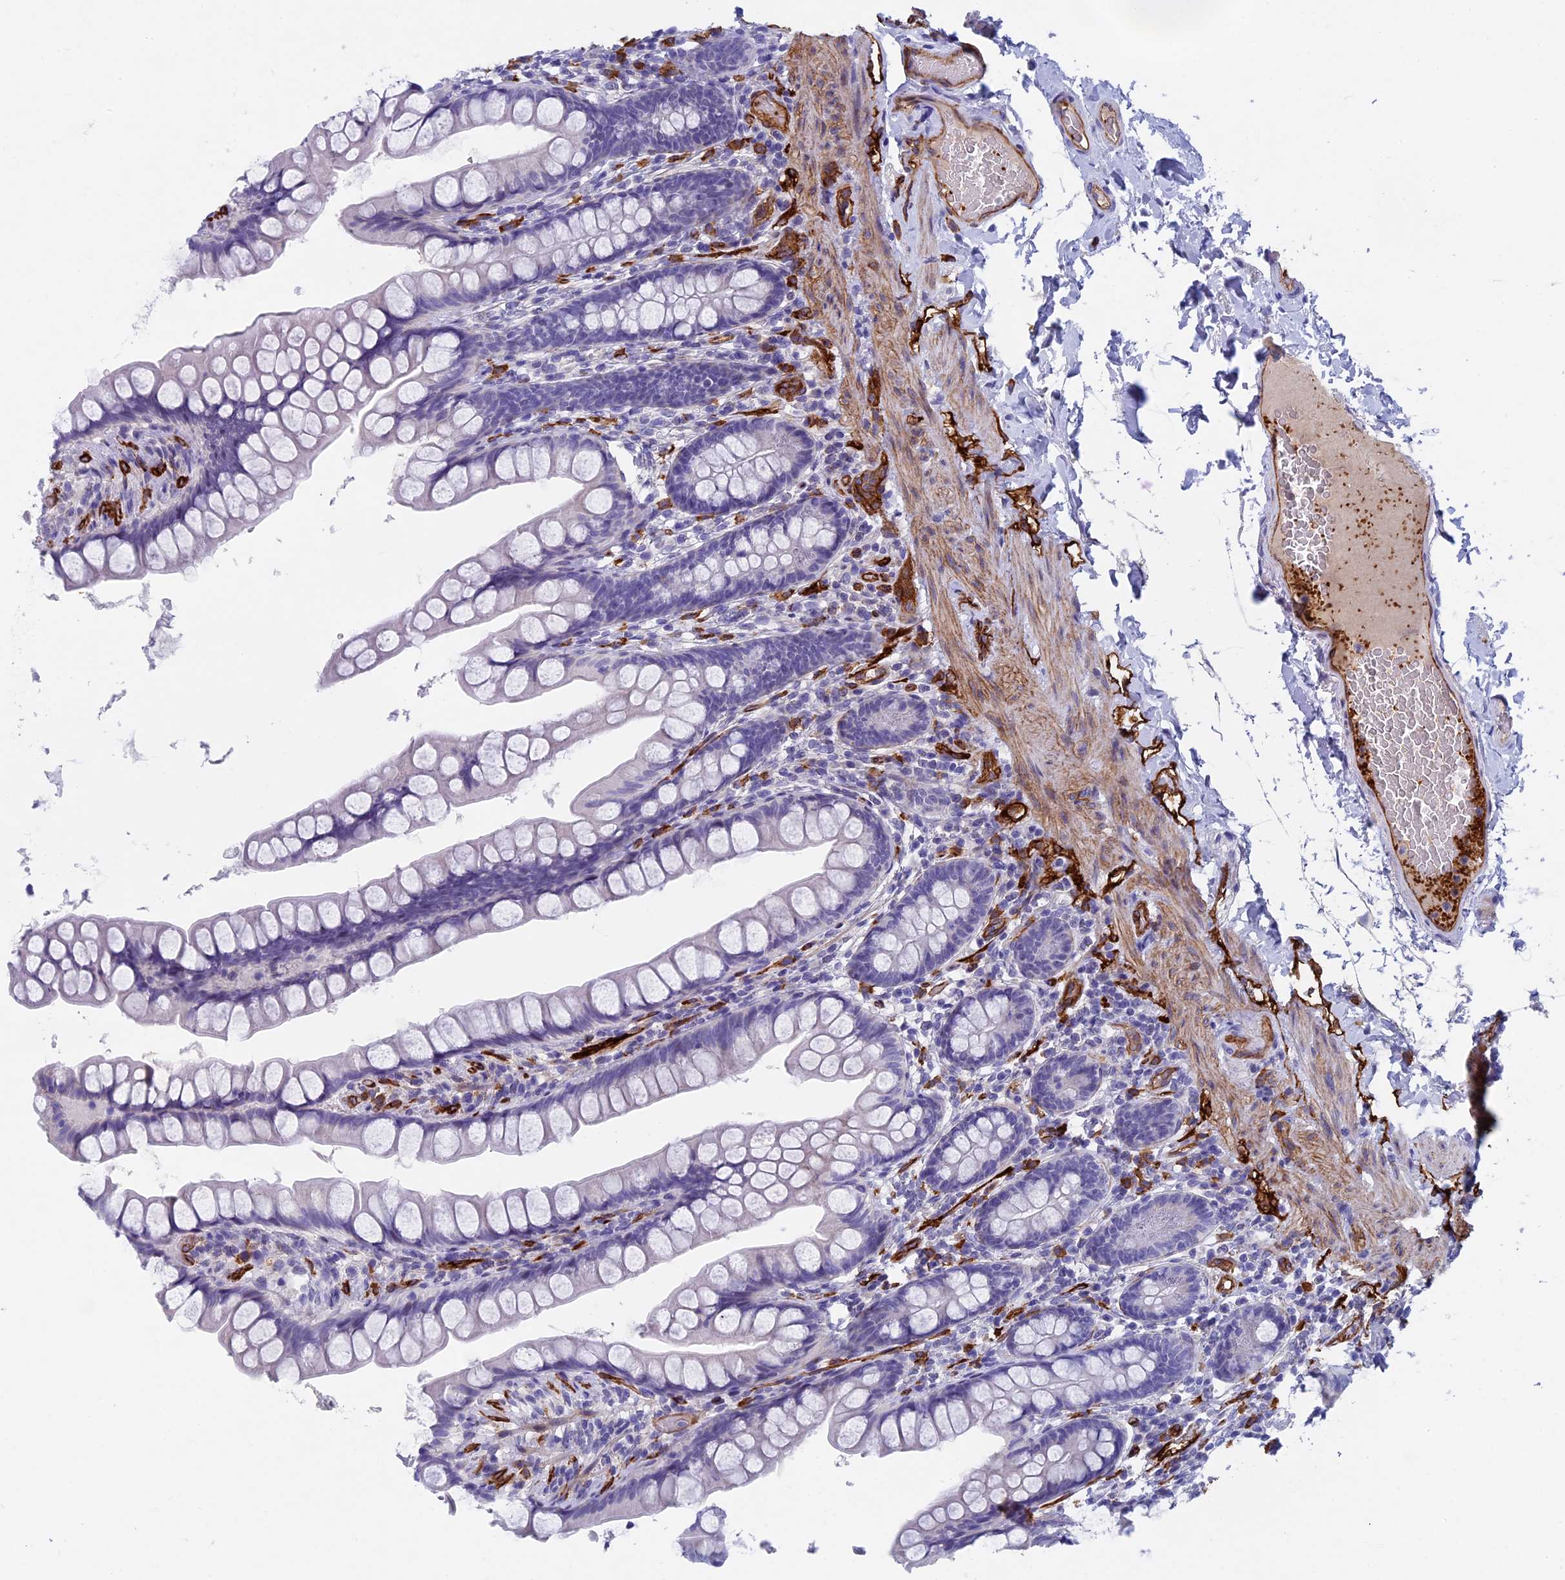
{"staining": {"intensity": "negative", "quantity": "none", "location": "none"}, "tissue": "small intestine", "cell_type": "Glandular cells", "image_type": "normal", "snomed": [{"axis": "morphology", "description": "Normal tissue, NOS"}, {"axis": "topography", "description": "Small intestine"}], "caption": "A high-resolution micrograph shows immunohistochemistry (IHC) staining of unremarkable small intestine, which displays no significant staining in glandular cells. (Immunohistochemistry (ihc), brightfield microscopy, high magnification).", "gene": "INSYN1", "patient": {"sex": "male", "age": 70}}